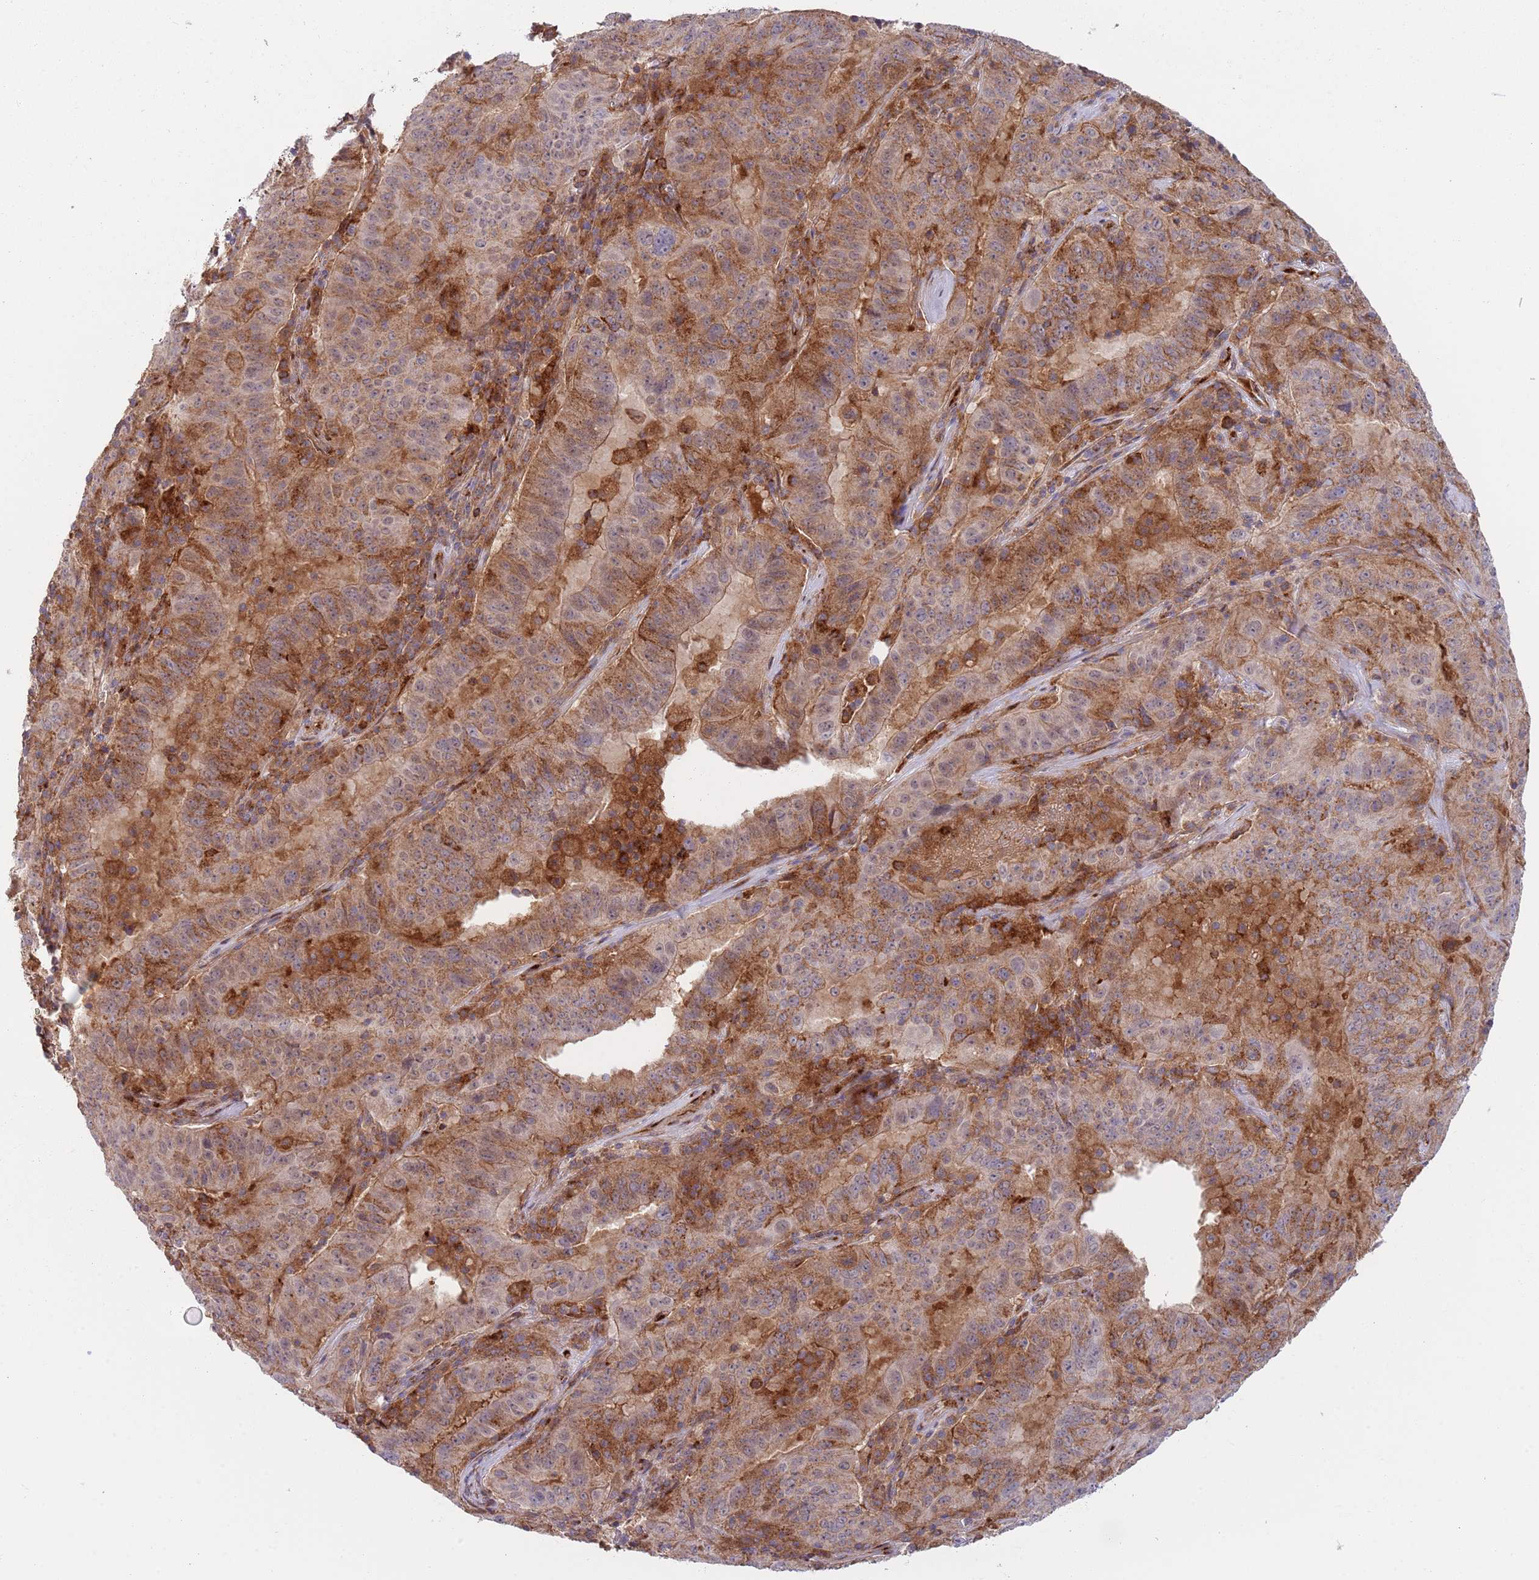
{"staining": {"intensity": "moderate", "quantity": "25%-75%", "location": "cytoplasmic/membranous"}, "tissue": "pancreatic cancer", "cell_type": "Tumor cells", "image_type": "cancer", "snomed": [{"axis": "morphology", "description": "Adenocarcinoma, NOS"}, {"axis": "topography", "description": "Pancreas"}], "caption": "Pancreatic cancer (adenocarcinoma) stained with a protein marker demonstrates moderate staining in tumor cells.", "gene": "BTBD7", "patient": {"sex": "male", "age": 63}}